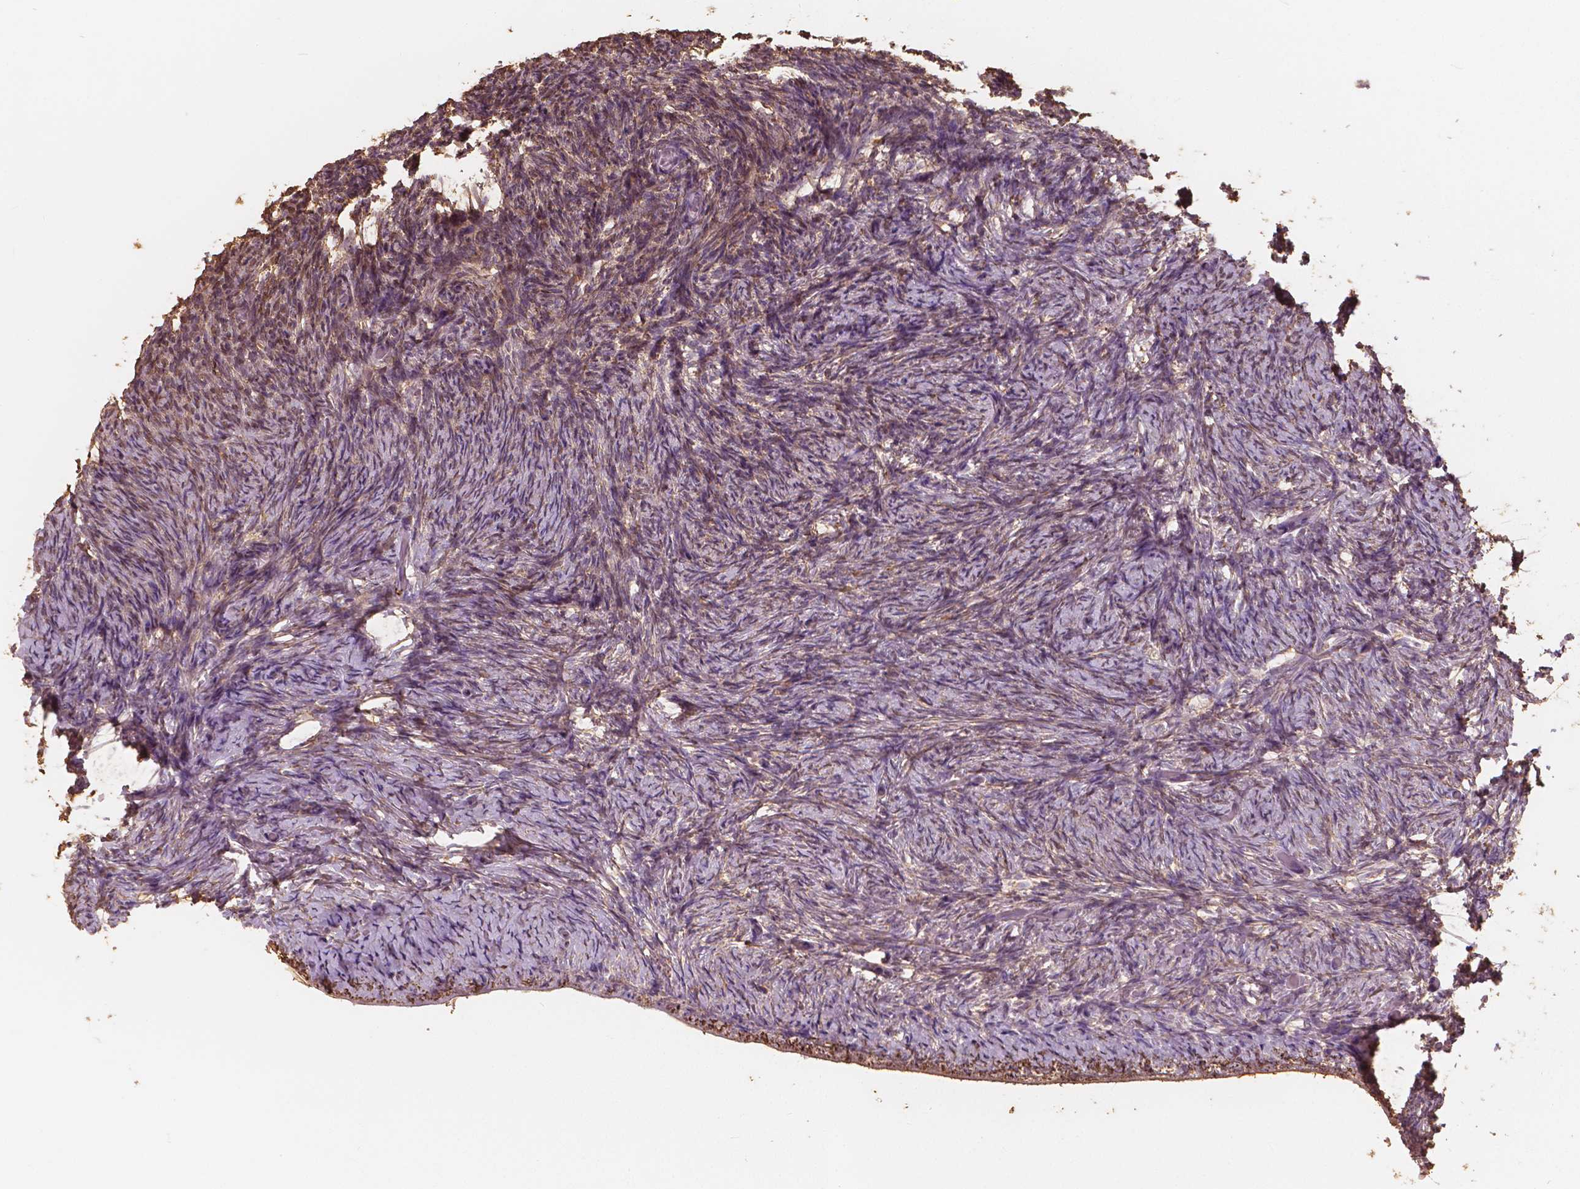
{"staining": {"intensity": "weak", "quantity": "25%-75%", "location": "cytoplasmic/membranous"}, "tissue": "ovary", "cell_type": "Ovarian stroma cells", "image_type": "normal", "snomed": [{"axis": "morphology", "description": "Normal tissue, NOS"}, {"axis": "topography", "description": "Ovary"}], "caption": "Ovary stained with DAB IHC shows low levels of weak cytoplasmic/membranous positivity in about 25%-75% of ovarian stroma cells. (Stains: DAB in brown, nuclei in blue, Microscopy: brightfield microscopy at high magnification).", "gene": "SAT2", "patient": {"sex": "female", "age": 34}}